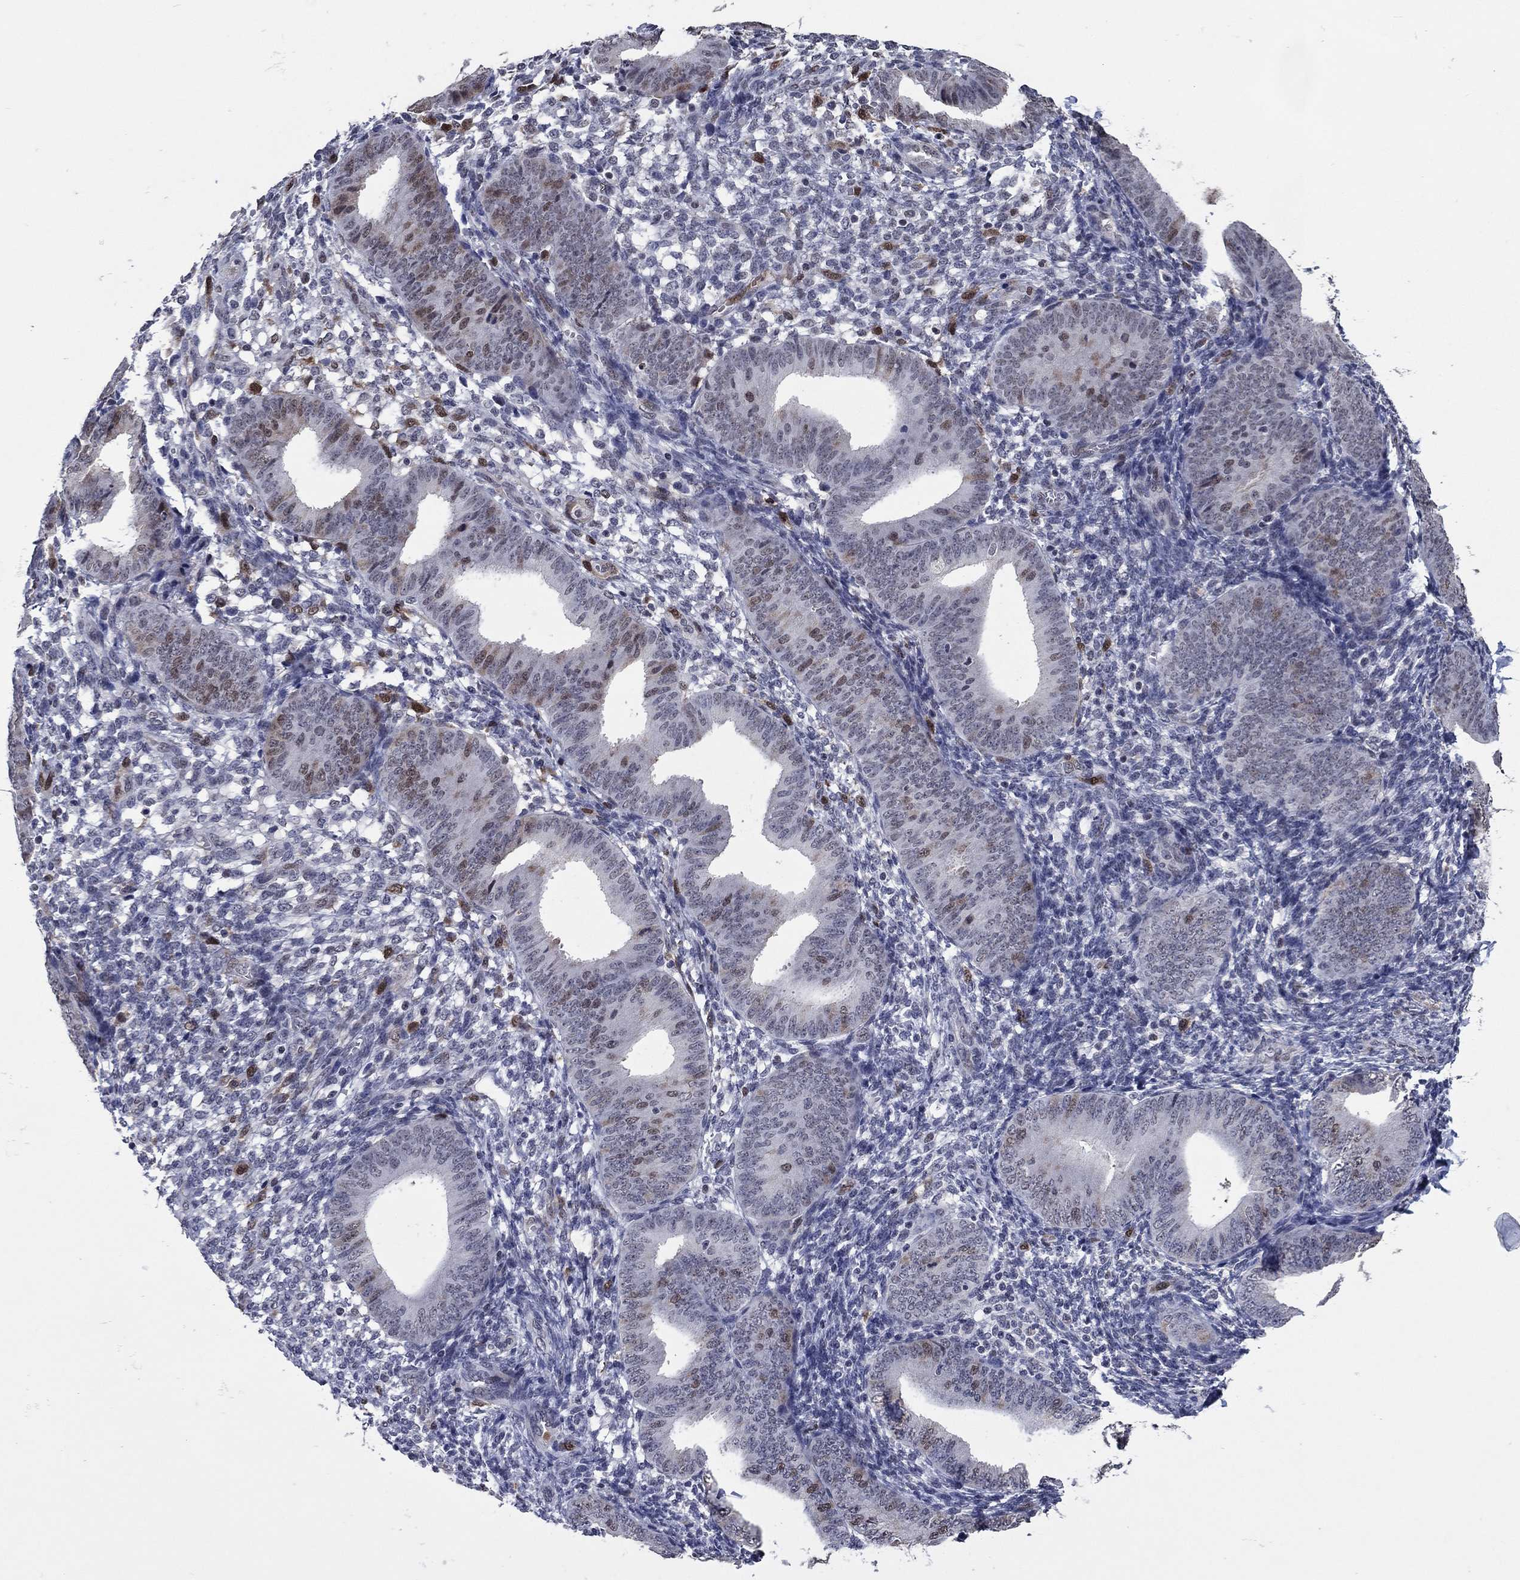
{"staining": {"intensity": "negative", "quantity": "none", "location": "none"}, "tissue": "endometrium", "cell_type": "Cells in endometrial stroma", "image_type": "normal", "snomed": [{"axis": "morphology", "description": "Normal tissue, NOS"}, {"axis": "topography", "description": "Endometrium"}], "caption": "There is no significant staining in cells in endometrial stroma of endometrium. (Stains: DAB (3,3'-diaminobenzidine) immunohistochemistry with hematoxylin counter stain, Microscopy: brightfield microscopy at high magnification).", "gene": "TYMS", "patient": {"sex": "female", "age": 39}}